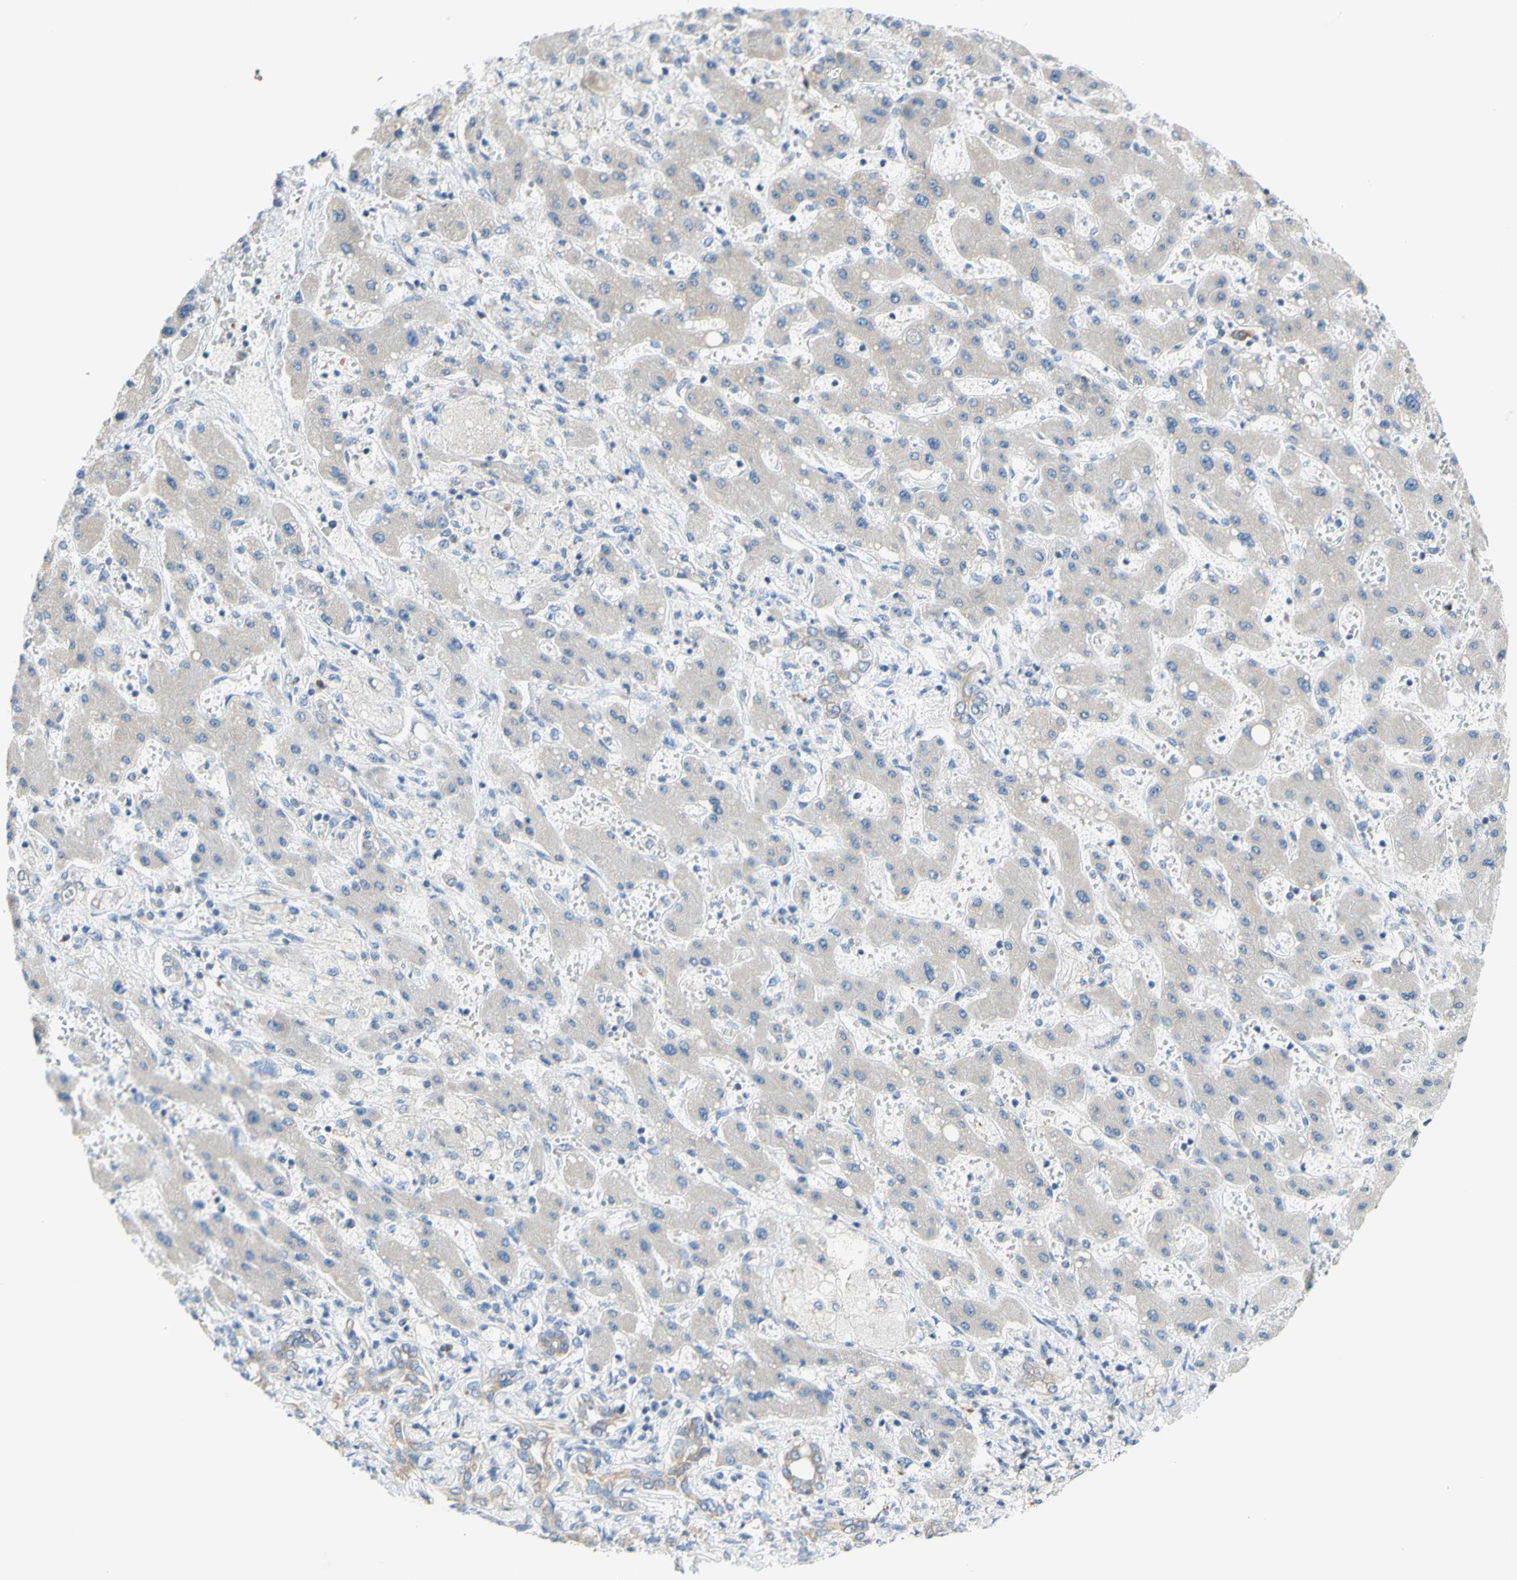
{"staining": {"intensity": "weak", "quantity": ">75%", "location": "cytoplasmic/membranous"}, "tissue": "liver cancer", "cell_type": "Tumor cells", "image_type": "cancer", "snomed": [{"axis": "morphology", "description": "Cholangiocarcinoma"}, {"axis": "topography", "description": "Liver"}], "caption": "Approximately >75% of tumor cells in human liver cholangiocarcinoma exhibit weak cytoplasmic/membranous protein expression as visualized by brown immunohistochemical staining.", "gene": "RETREG2", "patient": {"sex": "male", "age": 50}}